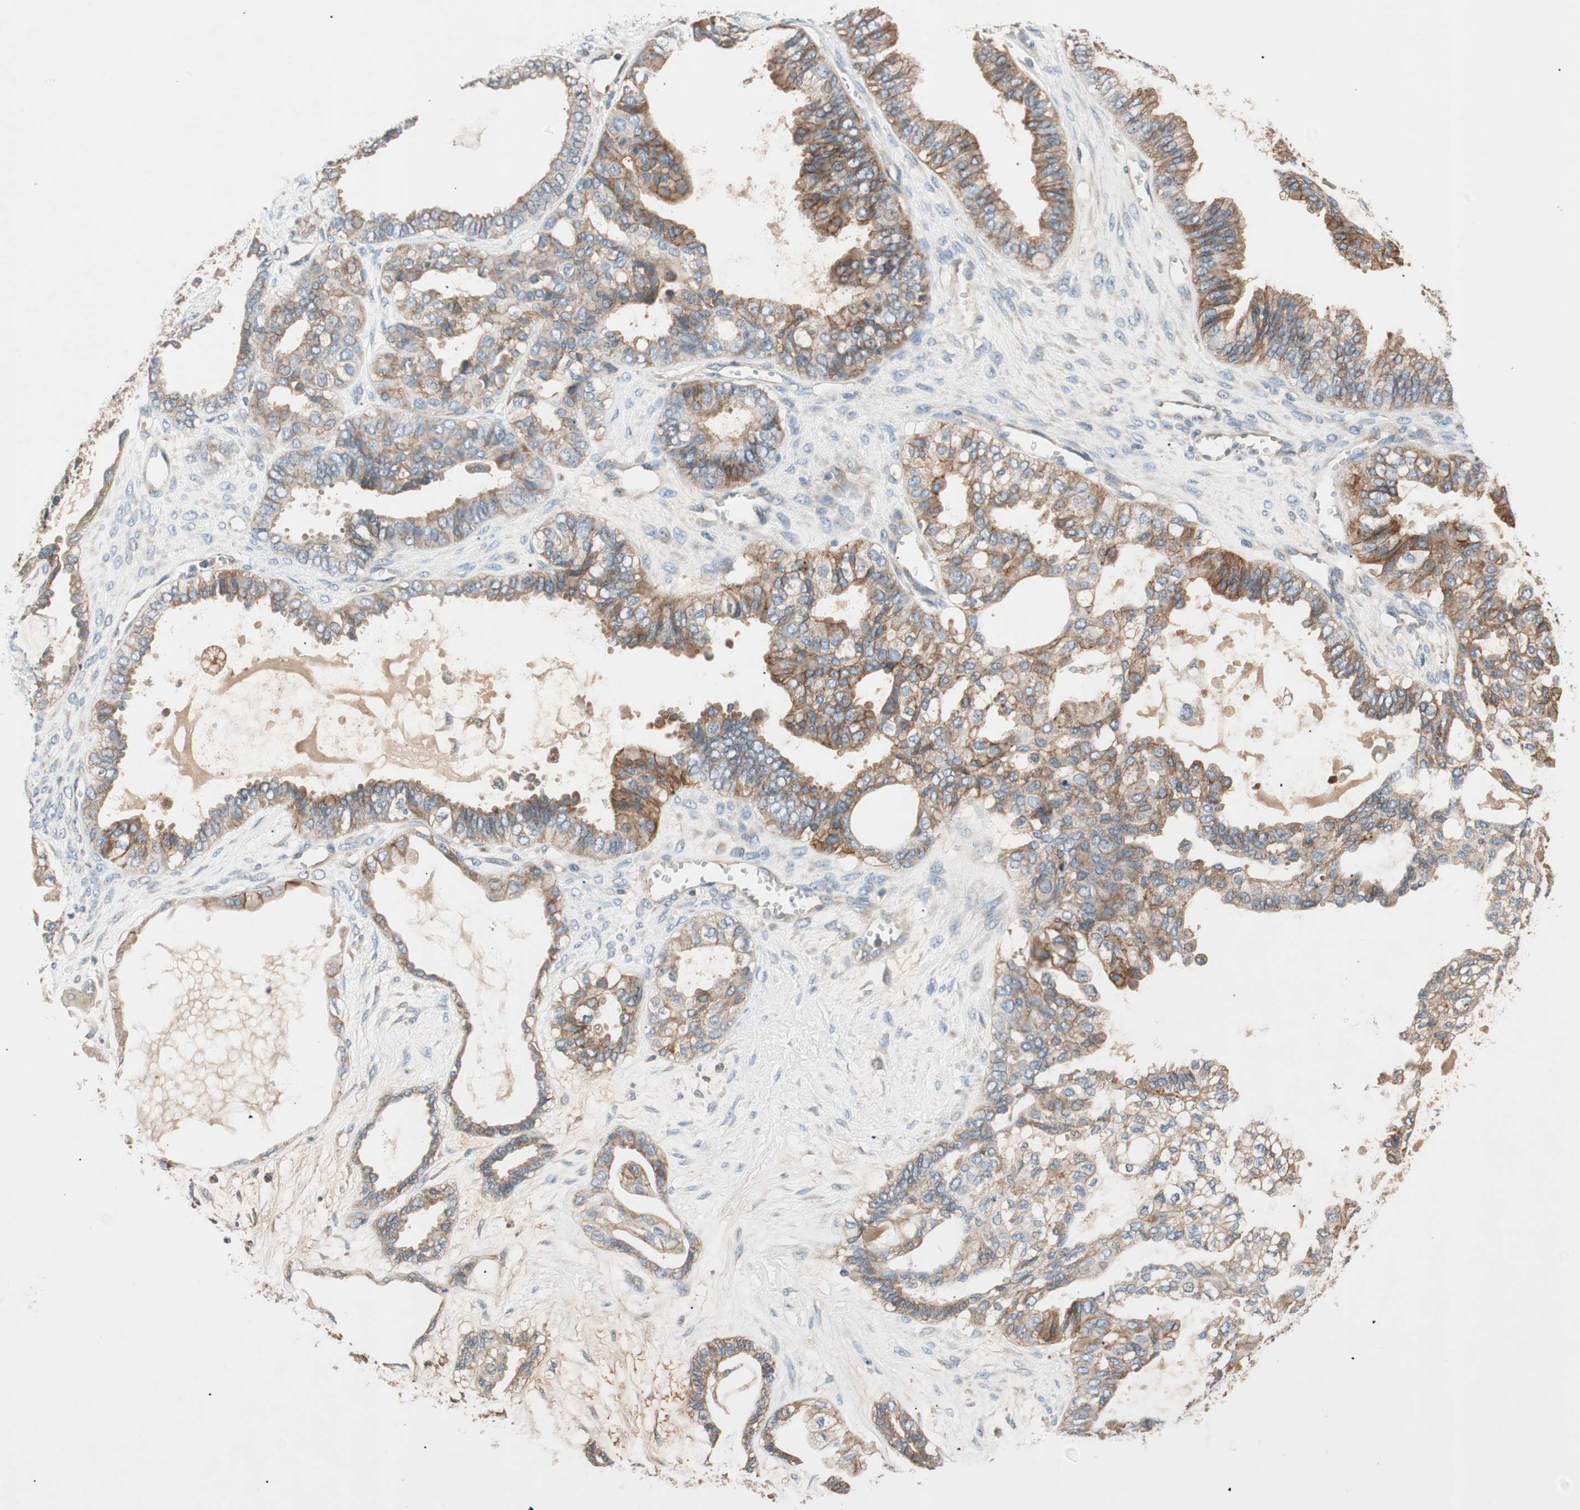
{"staining": {"intensity": "moderate", "quantity": ">75%", "location": "cytoplasmic/membranous"}, "tissue": "ovarian cancer", "cell_type": "Tumor cells", "image_type": "cancer", "snomed": [{"axis": "morphology", "description": "Carcinoma, NOS"}, {"axis": "morphology", "description": "Carcinoma, endometroid"}, {"axis": "topography", "description": "Ovary"}], "caption": "Protein analysis of ovarian cancer (endometroid carcinoma) tissue demonstrates moderate cytoplasmic/membranous positivity in about >75% of tumor cells.", "gene": "HPN", "patient": {"sex": "female", "age": 50}}